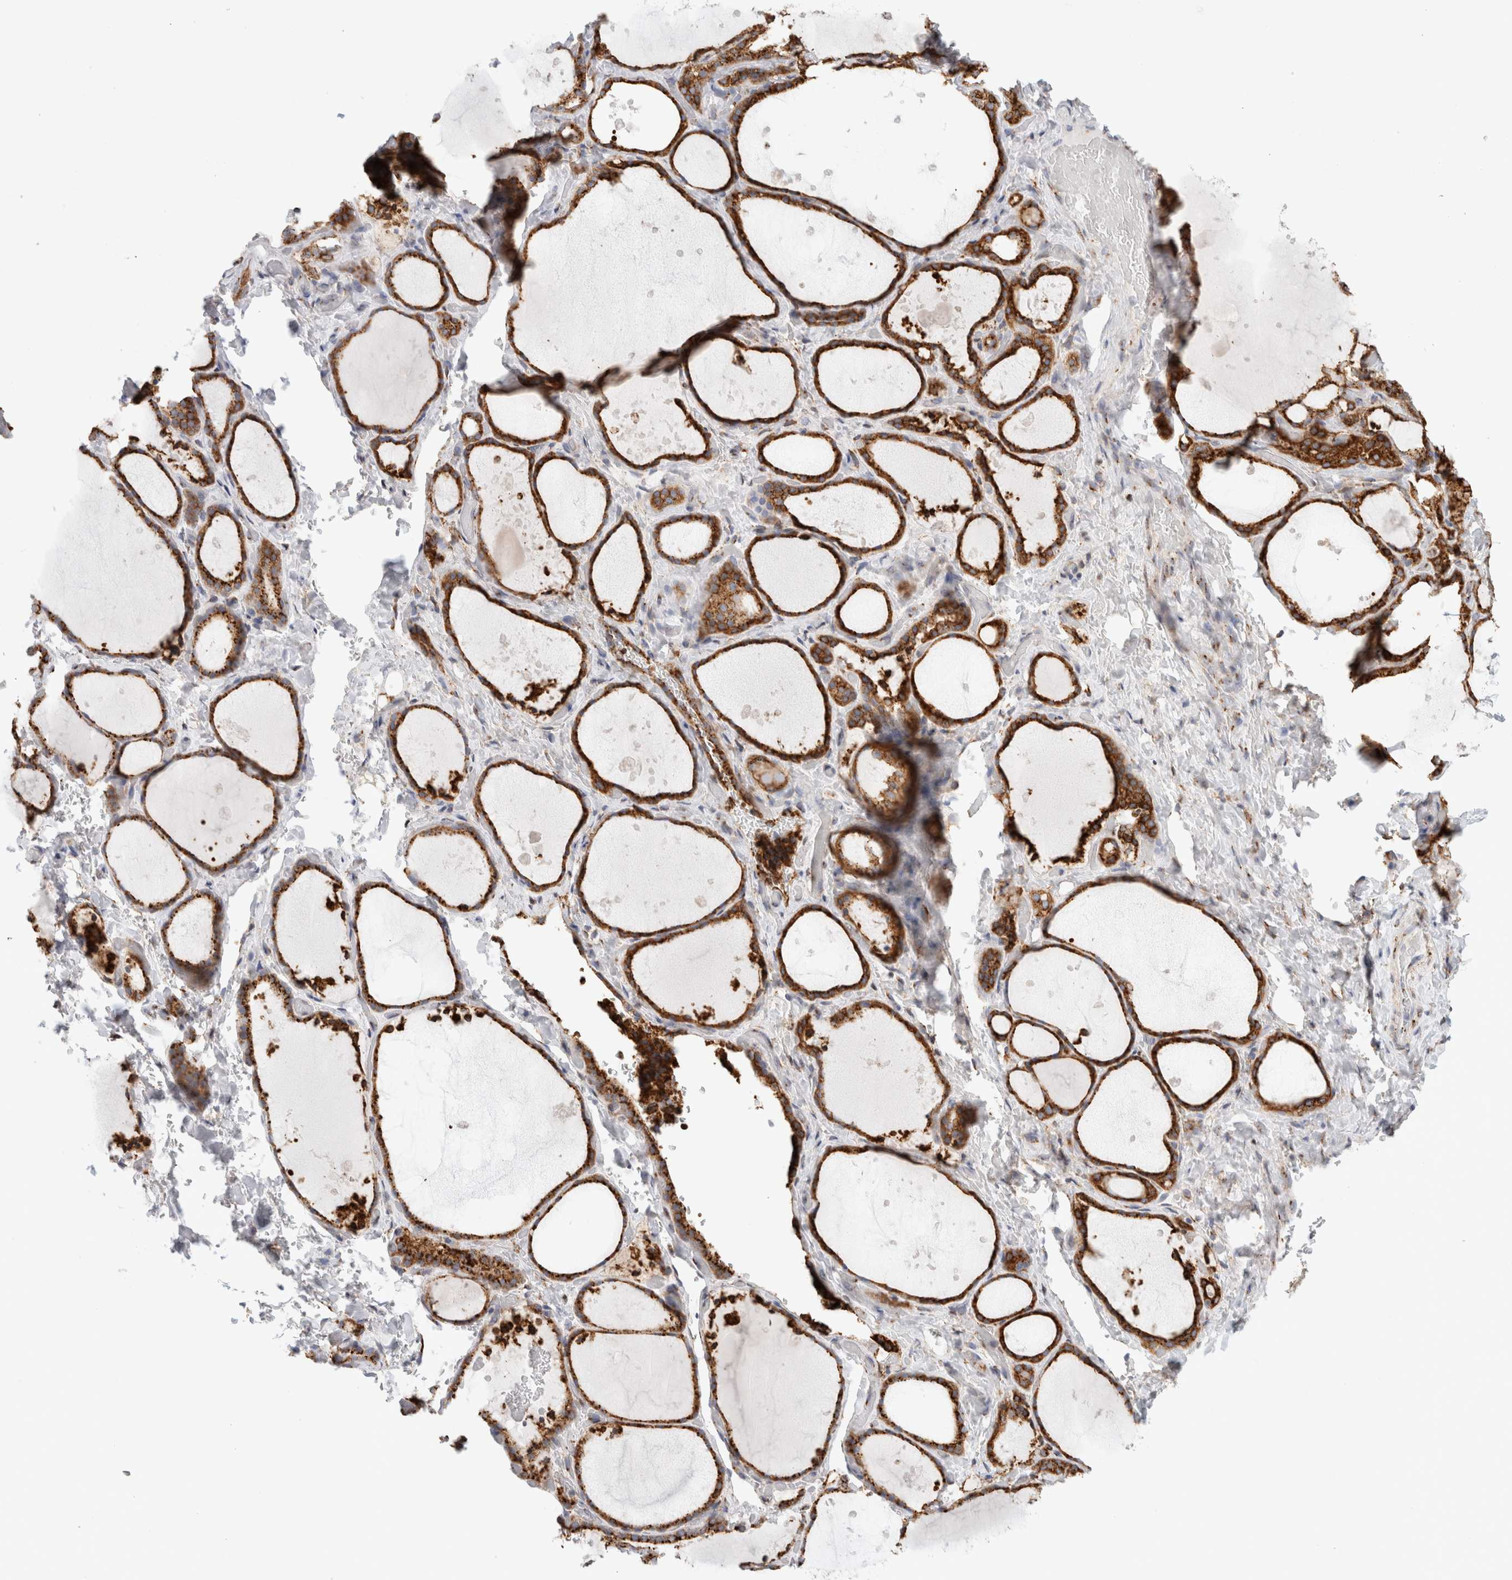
{"staining": {"intensity": "strong", "quantity": ">75%", "location": "cytoplasmic/membranous"}, "tissue": "thyroid gland", "cell_type": "Glandular cells", "image_type": "normal", "snomed": [{"axis": "morphology", "description": "Normal tissue, NOS"}, {"axis": "topography", "description": "Thyroid gland"}], "caption": "Immunohistochemistry micrograph of unremarkable human thyroid gland stained for a protein (brown), which displays high levels of strong cytoplasmic/membranous staining in about >75% of glandular cells.", "gene": "MCFD2", "patient": {"sex": "female", "age": 44}}